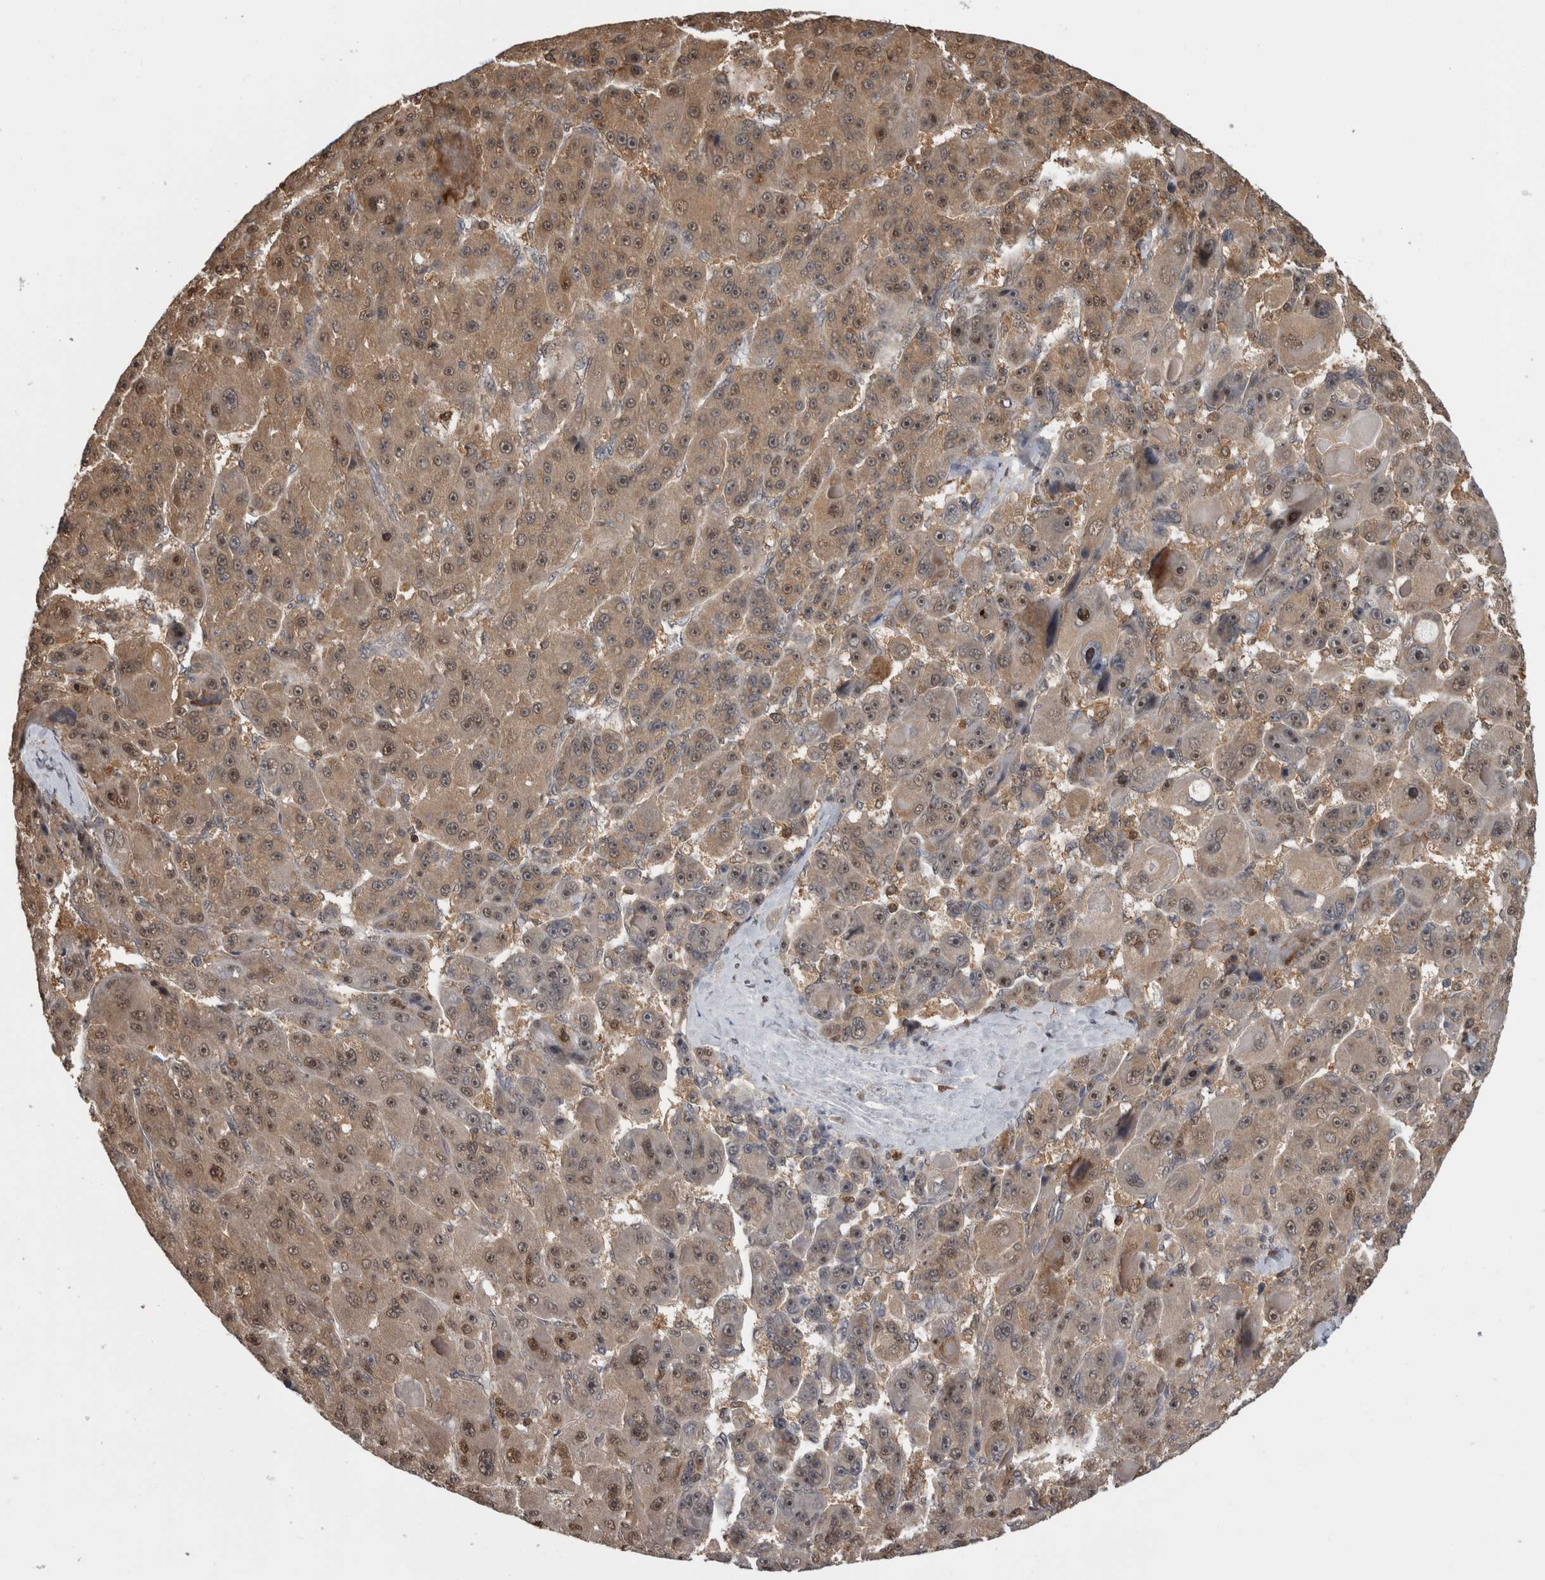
{"staining": {"intensity": "moderate", "quantity": "25%-75%", "location": "cytoplasmic/membranous,nuclear"}, "tissue": "liver cancer", "cell_type": "Tumor cells", "image_type": "cancer", "snomed": [{"axis": "morphology", "description": "Carcinoma, Hepatocellular, NOS"}, {"axis": "topography", "description": "Liver"}], "caption": "Liver cancer (hepatocellular carcinoma) stained with a brown dye exhibits moderate cytoplasmic/membranous and nuclear positive staining in approximately 25%-75% of tumor cells.", "gene": "TDRD7", "patient": {"sex": "male", "age": 76}}